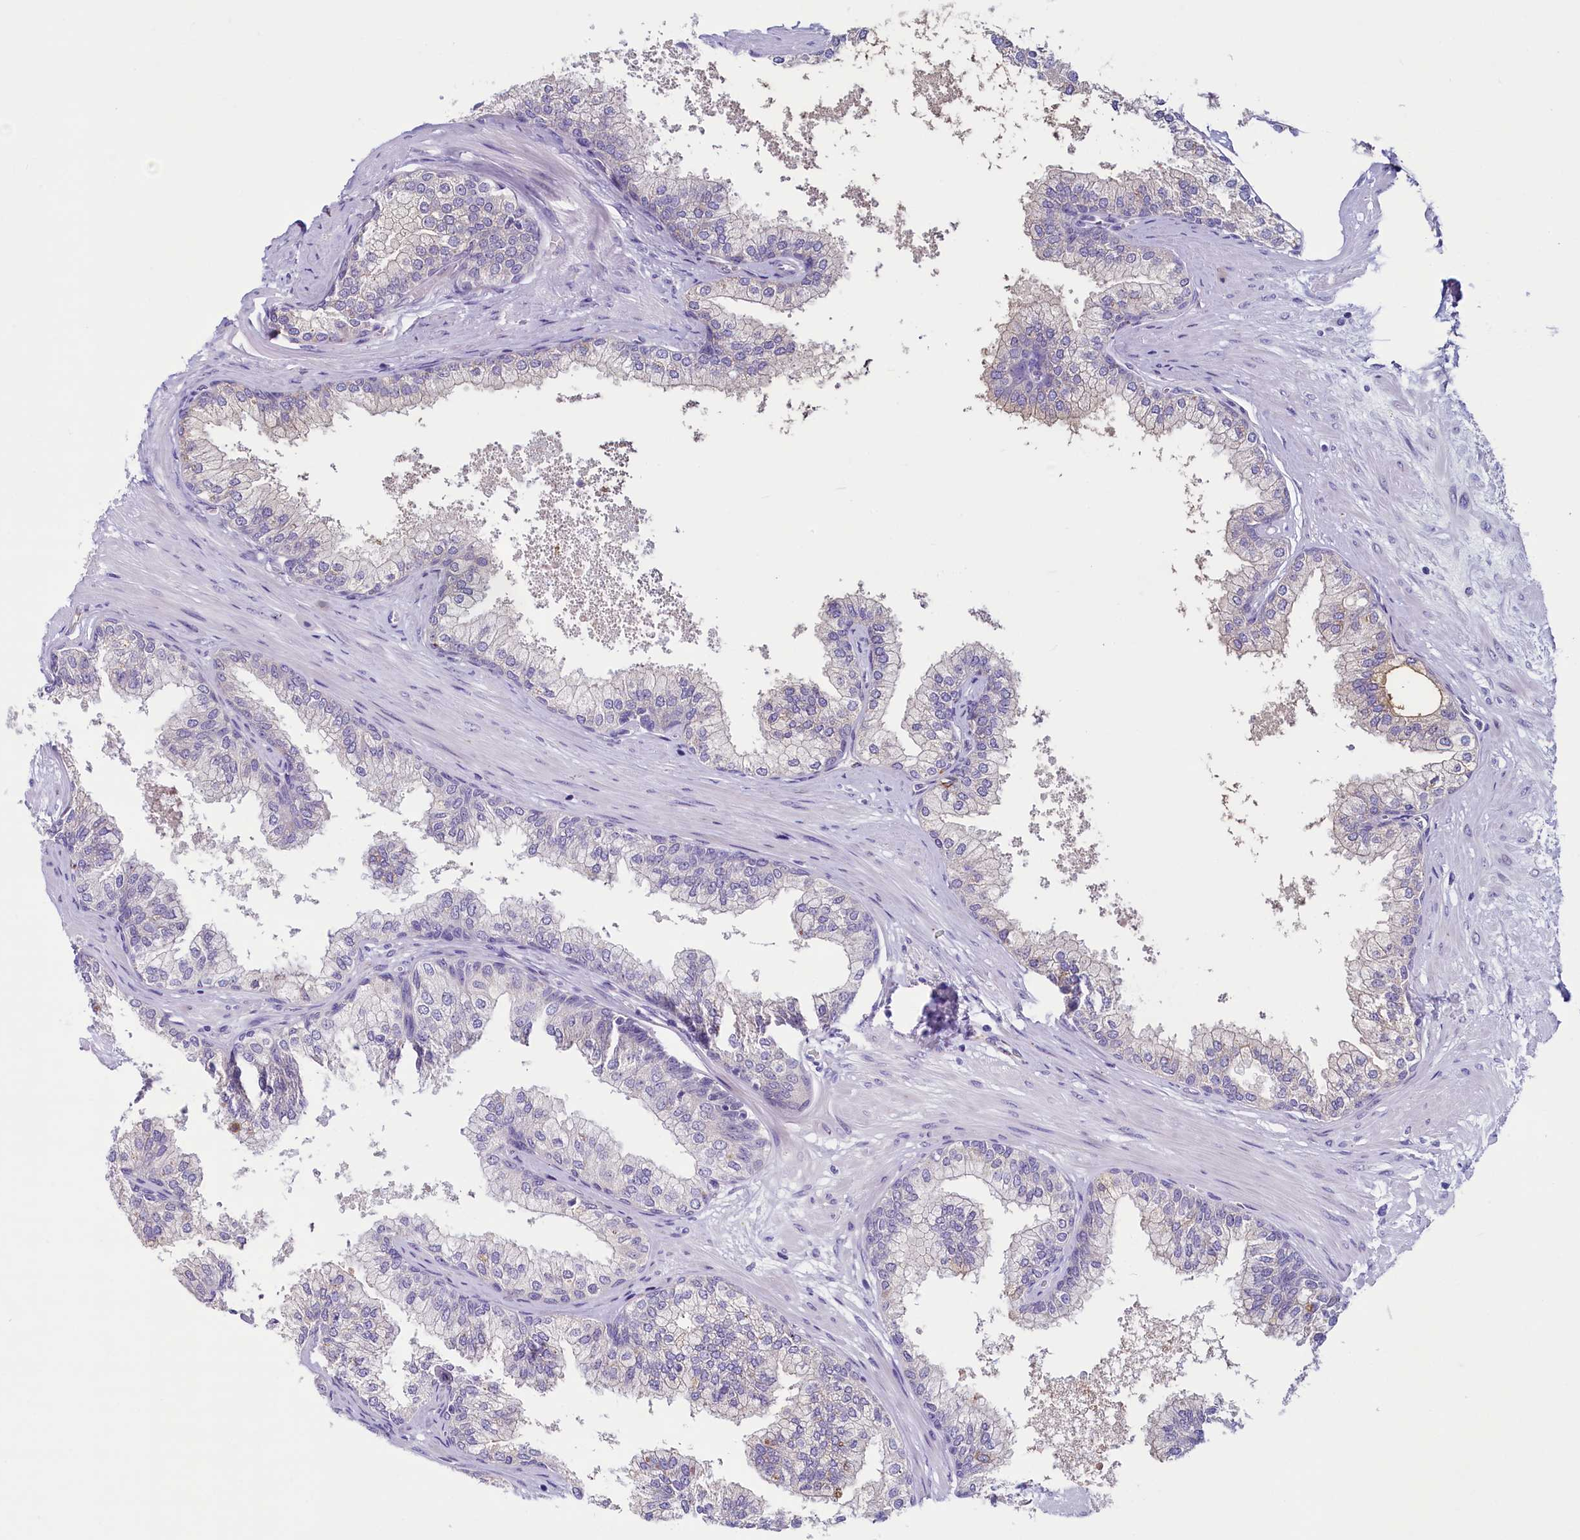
{"staining": {"intensity": "negative", "quantity": "none", "location": "none"}, "tissue": "prostate", "cell_type": "Glandular cells", "image_type": "normal", "snomed": [{"axis": "morphology", "description": "Normal tissue, NOS"}, {"axis": "topography", "description": "Prostate"}], "caption": "High power microscopy photomicrograph of an IHC image of unremarkable prostate, revealing no significant expression in glandular cells. The staining was performed using DAB (3,3'-diaminobenzidine) to visualize the protein expression in brown, while the nuclei were stained in blue with hematoxylin (Magnification: 20x).", "gene": "INSC", "patient": {"sex": "male", "age": 60}}